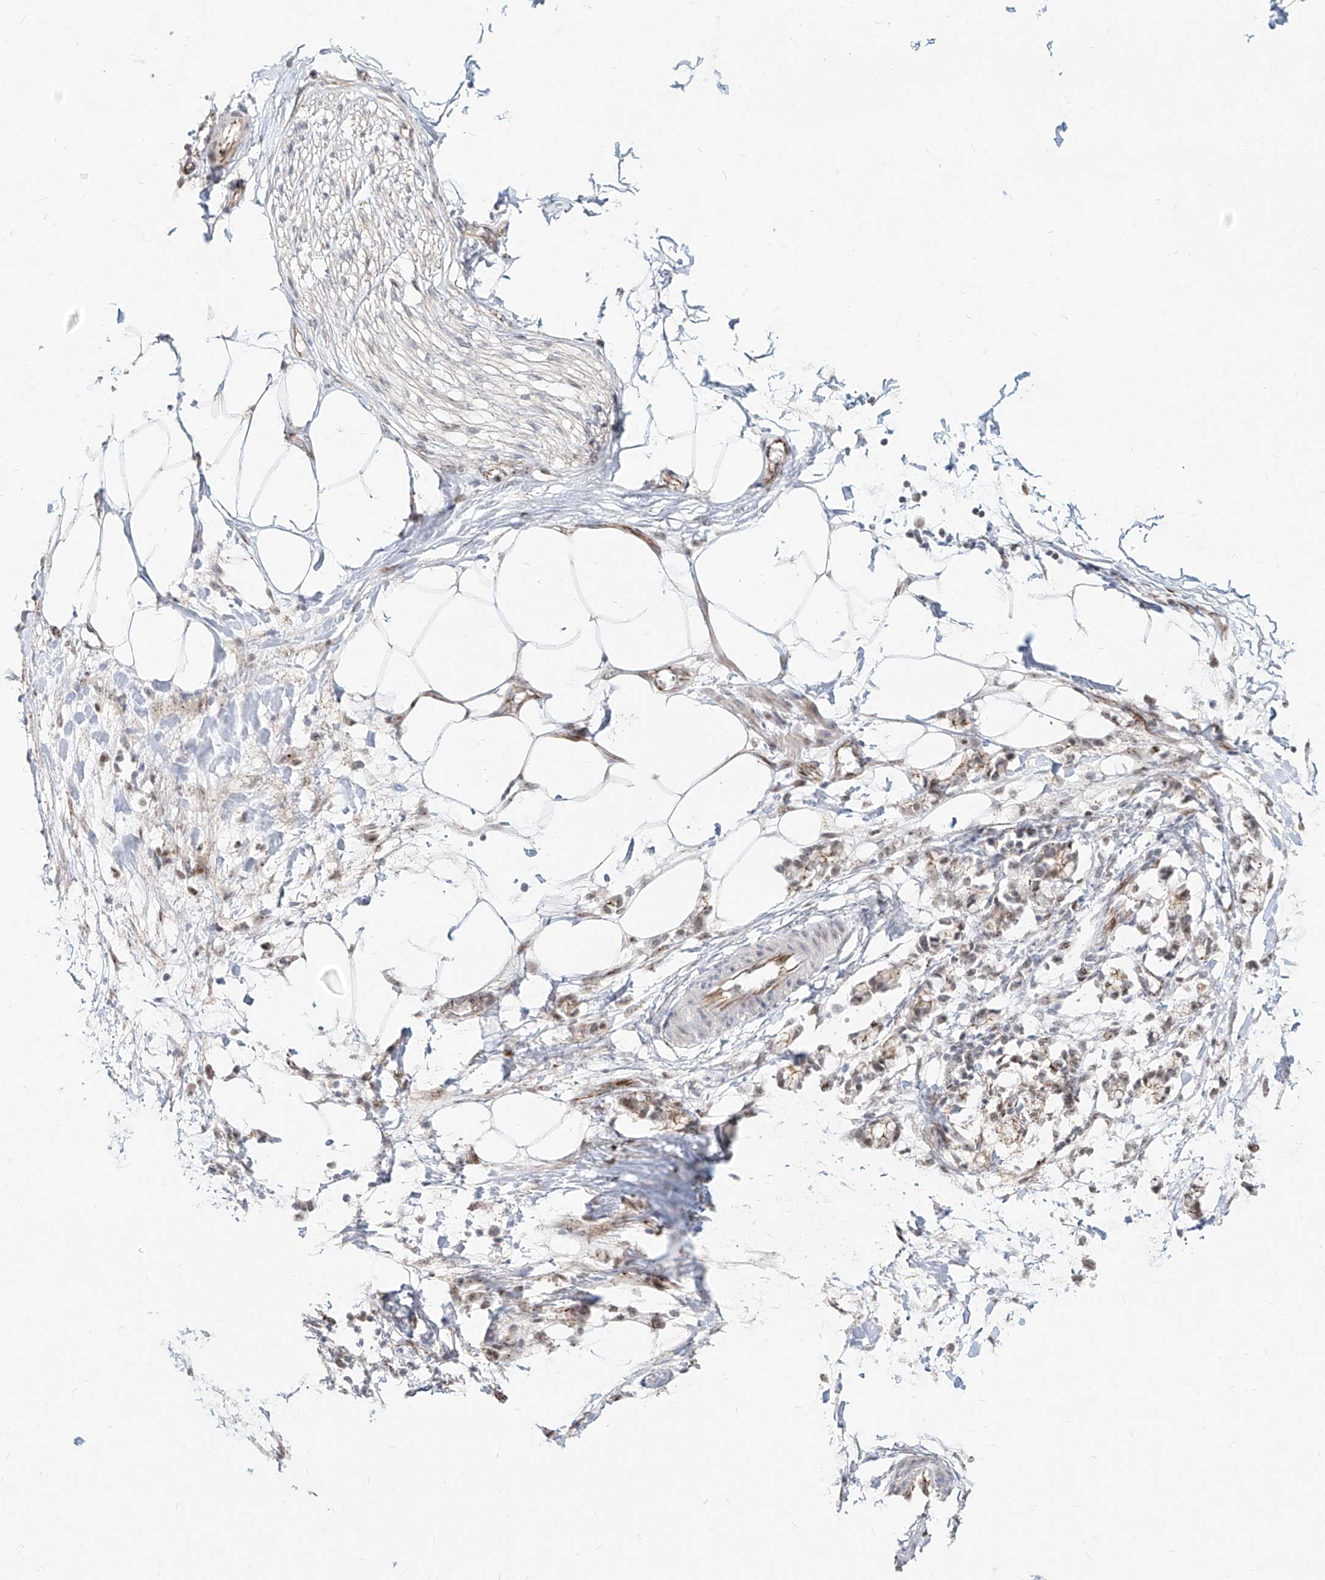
{"staining": {"intensity": "negative", "quantity": "none", "location": "none"}, "tissue": "adipose tissue", "cell_type": "Adipocytes", "image_type": "normal", "snomed": [{"axis": "morphology", "description": "Normal tissue, NOS"}, {"axis": "morphology", "description": "Adenocarcinoma, NOS"}, {"axis": "topography", "description": "Colon"}, {"axis": "topography", "description": "Peripheral nerve tissue"}], "caption": "Adipose tissue was stained to show a protein in brown. There is no significant expression in adipocytes. (Stains: DAB (3,3'-diaminobenzidine) IHC with hematoxylin counter stain, Microscopy: brightfield microscopy at high magnification).", "gene": "ZNF710", "patient": {"sex": "male", "age": 14}}